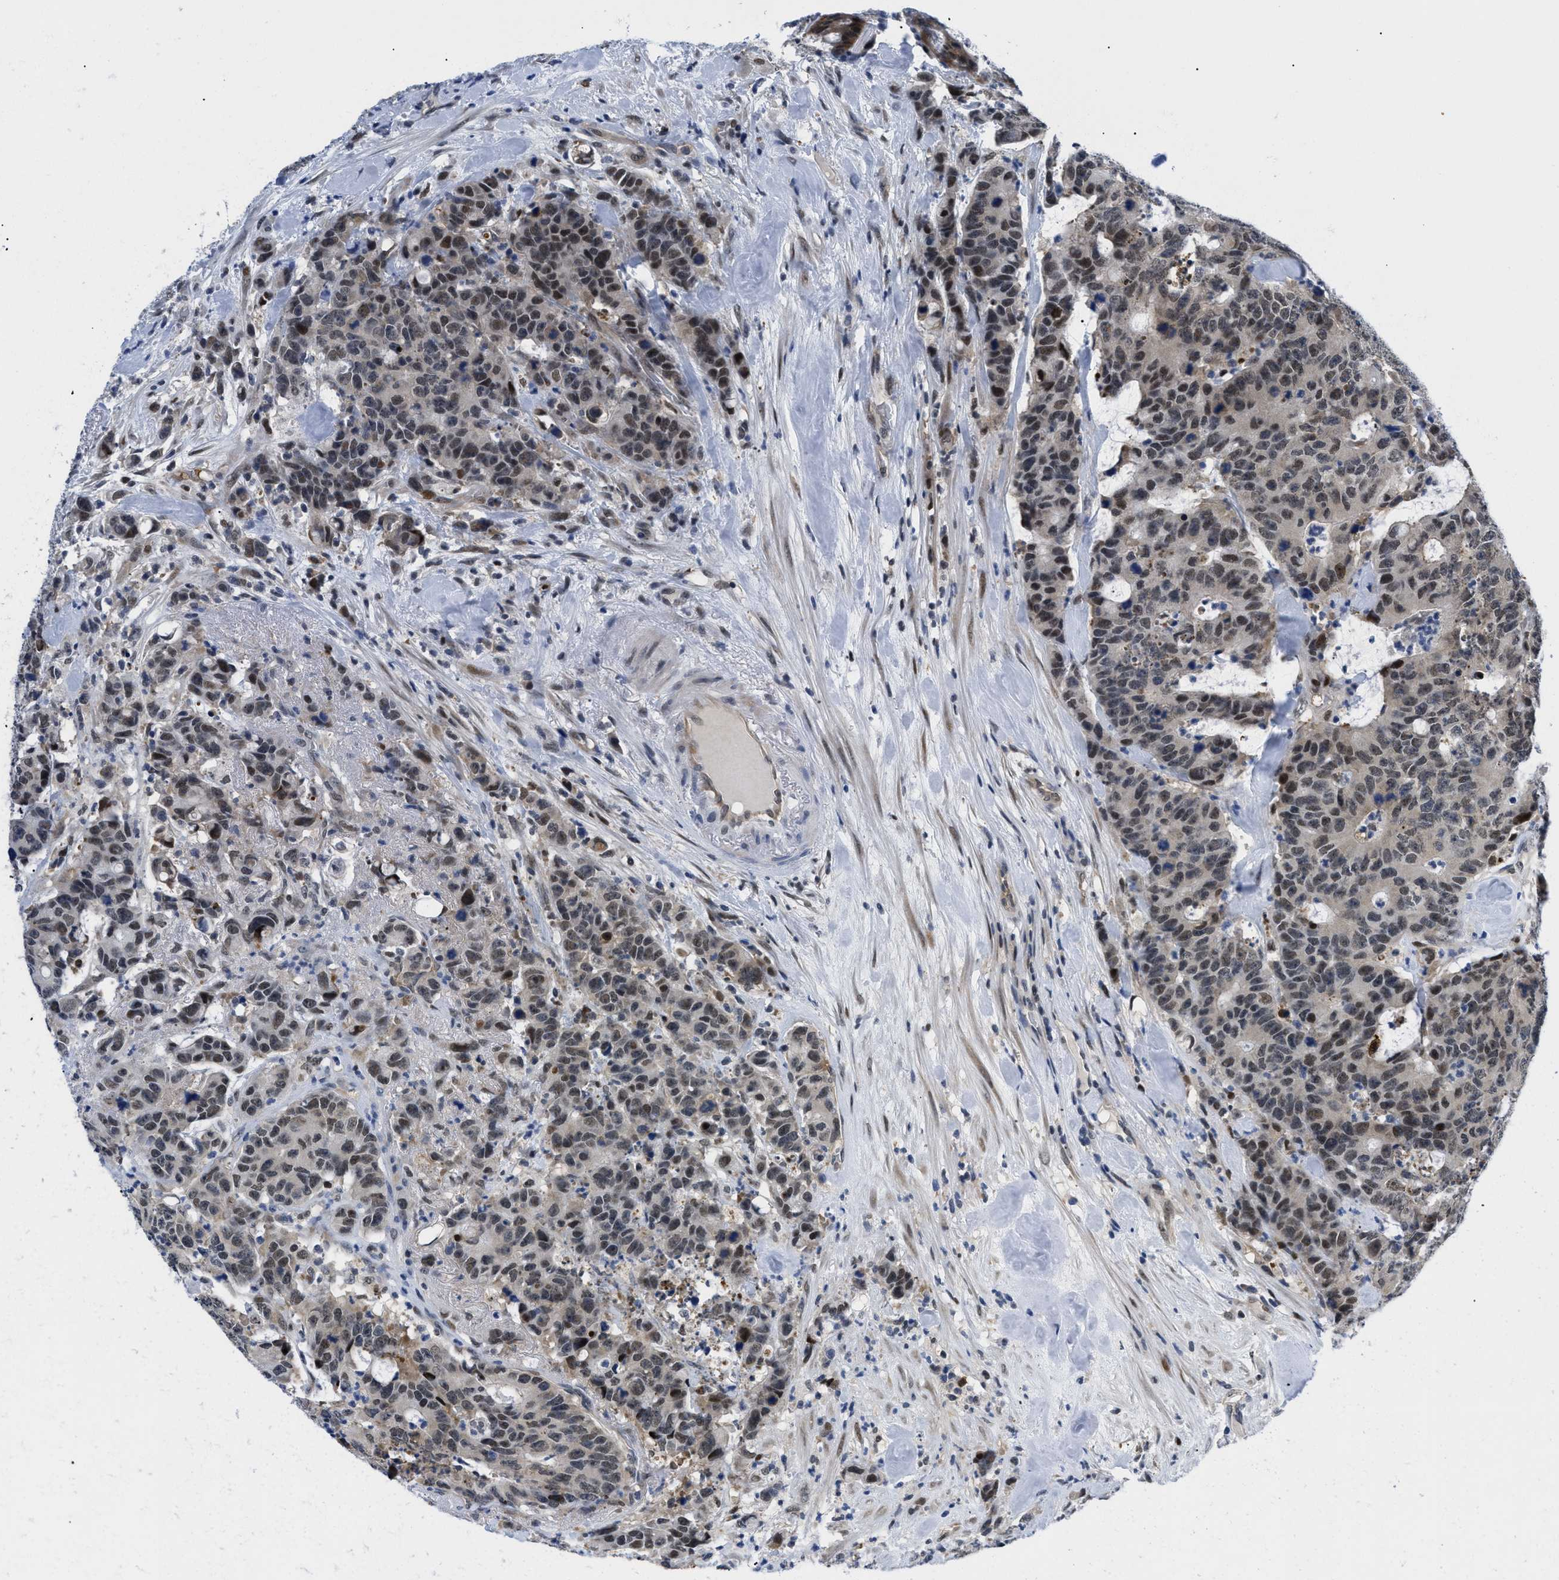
{"staining": {"intensity": "moderate", "quantity": "25%-75%", "location": "nuclear"}, "tissue": "colorectal cancer", "cell_type": "Tumor cells", "image_type": "cancer", "snomed": [{"axis": "morphology", "description": "Adenocarcinoma, NOS"}, {"axis": "topography", "description": "Colon"}], "caption": "Immunohistochemical staining of human colorectal cancer demonstrates medium levels of moderate nuclear protein staining in approximately 25%-75% of tumor cells. (DAB (3,3'-diaminobenzidine) IHC with brightfield microscopy, high magnification).", "gene": "SLC29A2", "patient": {"sex": "female", "age": 86}}